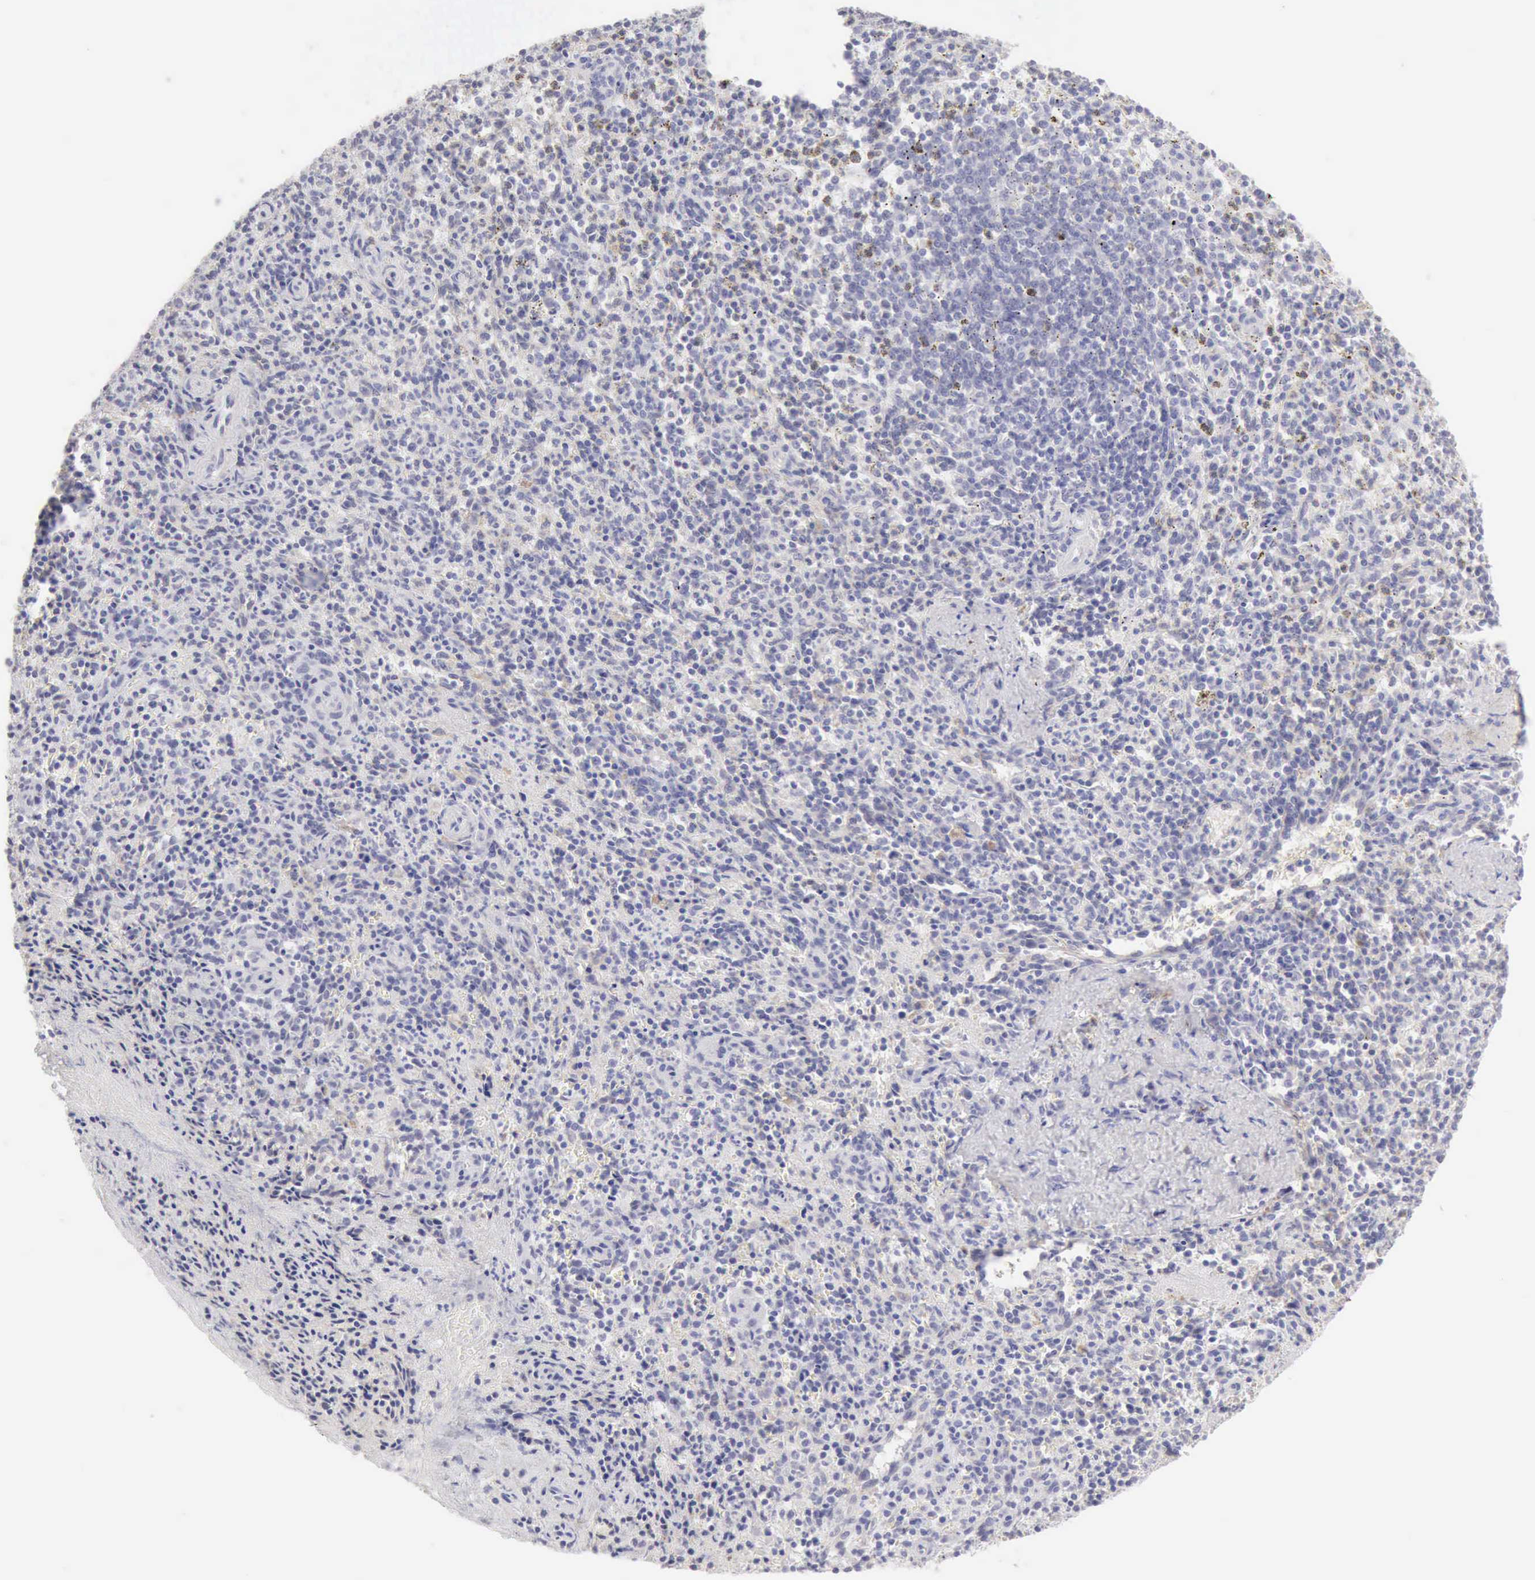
{"staining": {"intensity": "negative", "quantity": "none", "location": "none"}, "tissue": "spleen", "cell_type": "Cells in red pulp", "image_type": "normal", "snomed": [{"axis": "morphology", "description": "Normal tissue, NOS"}, {"axis": "topography", "description": "Spleen"}], "caption": "This is an IHC histopathology image of normal spleen. There is no expression in cells in red pulp.", "gene": "RNASE1", "patient": {"sex": "male", "age": 72}}